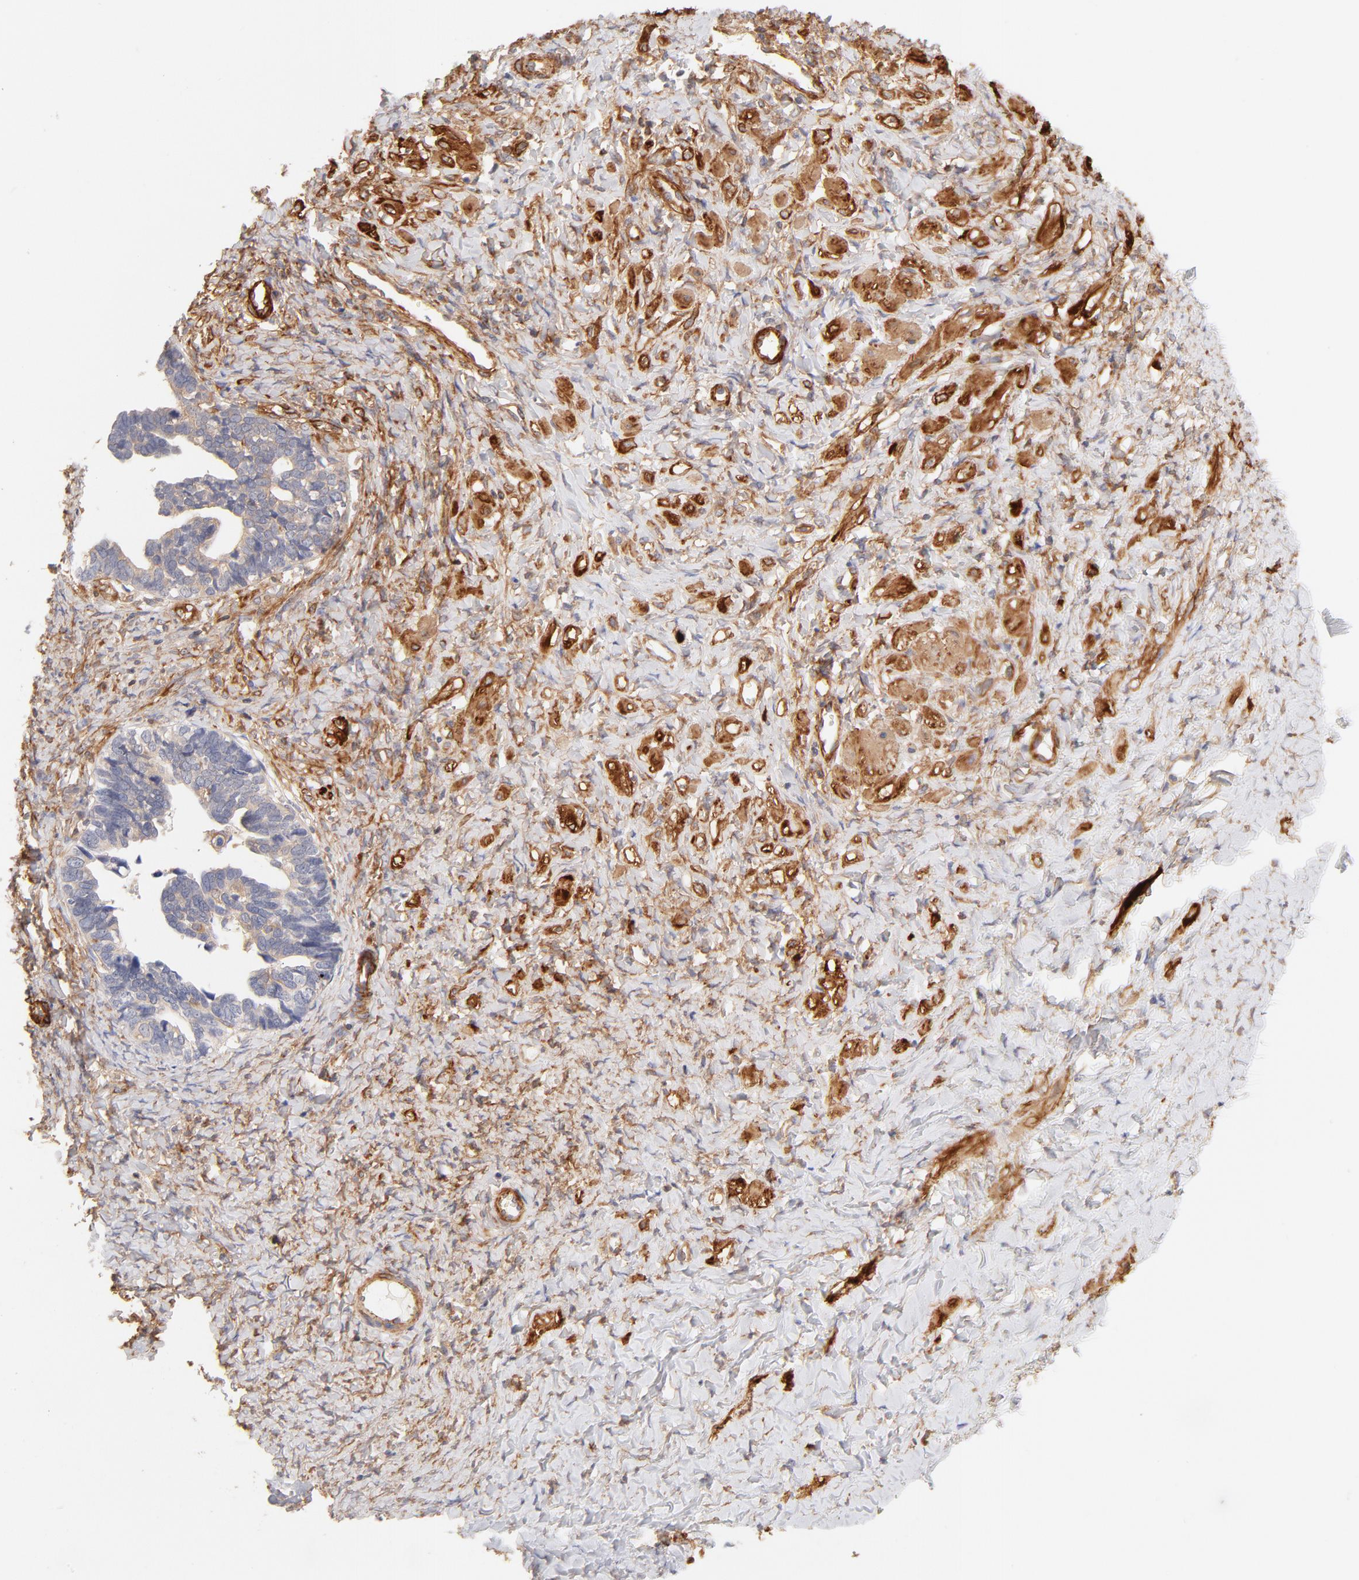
{"staining": {"intensity": "weak", "quantity": ">75%", "location": "cytoplasmic/membranous"}, "tissue": "ovarian cancer", "cell_type": "Tumor cells", "image_type": "cancer", "snomed": [{"axis": "morphology", "description": "Cystadenocarcinoma, serous, NOS"}, {"axis": "topography", "description": "Ovary"}], "caption": "The image displays staining of ovarian serous cystadenocarcinoma, revealing weak cytoplasmic/membranous protein positivity (brown color) within tumor cells.", "gene": "LDLRAP1", "patient": {"sex": "female", "age": 77}}